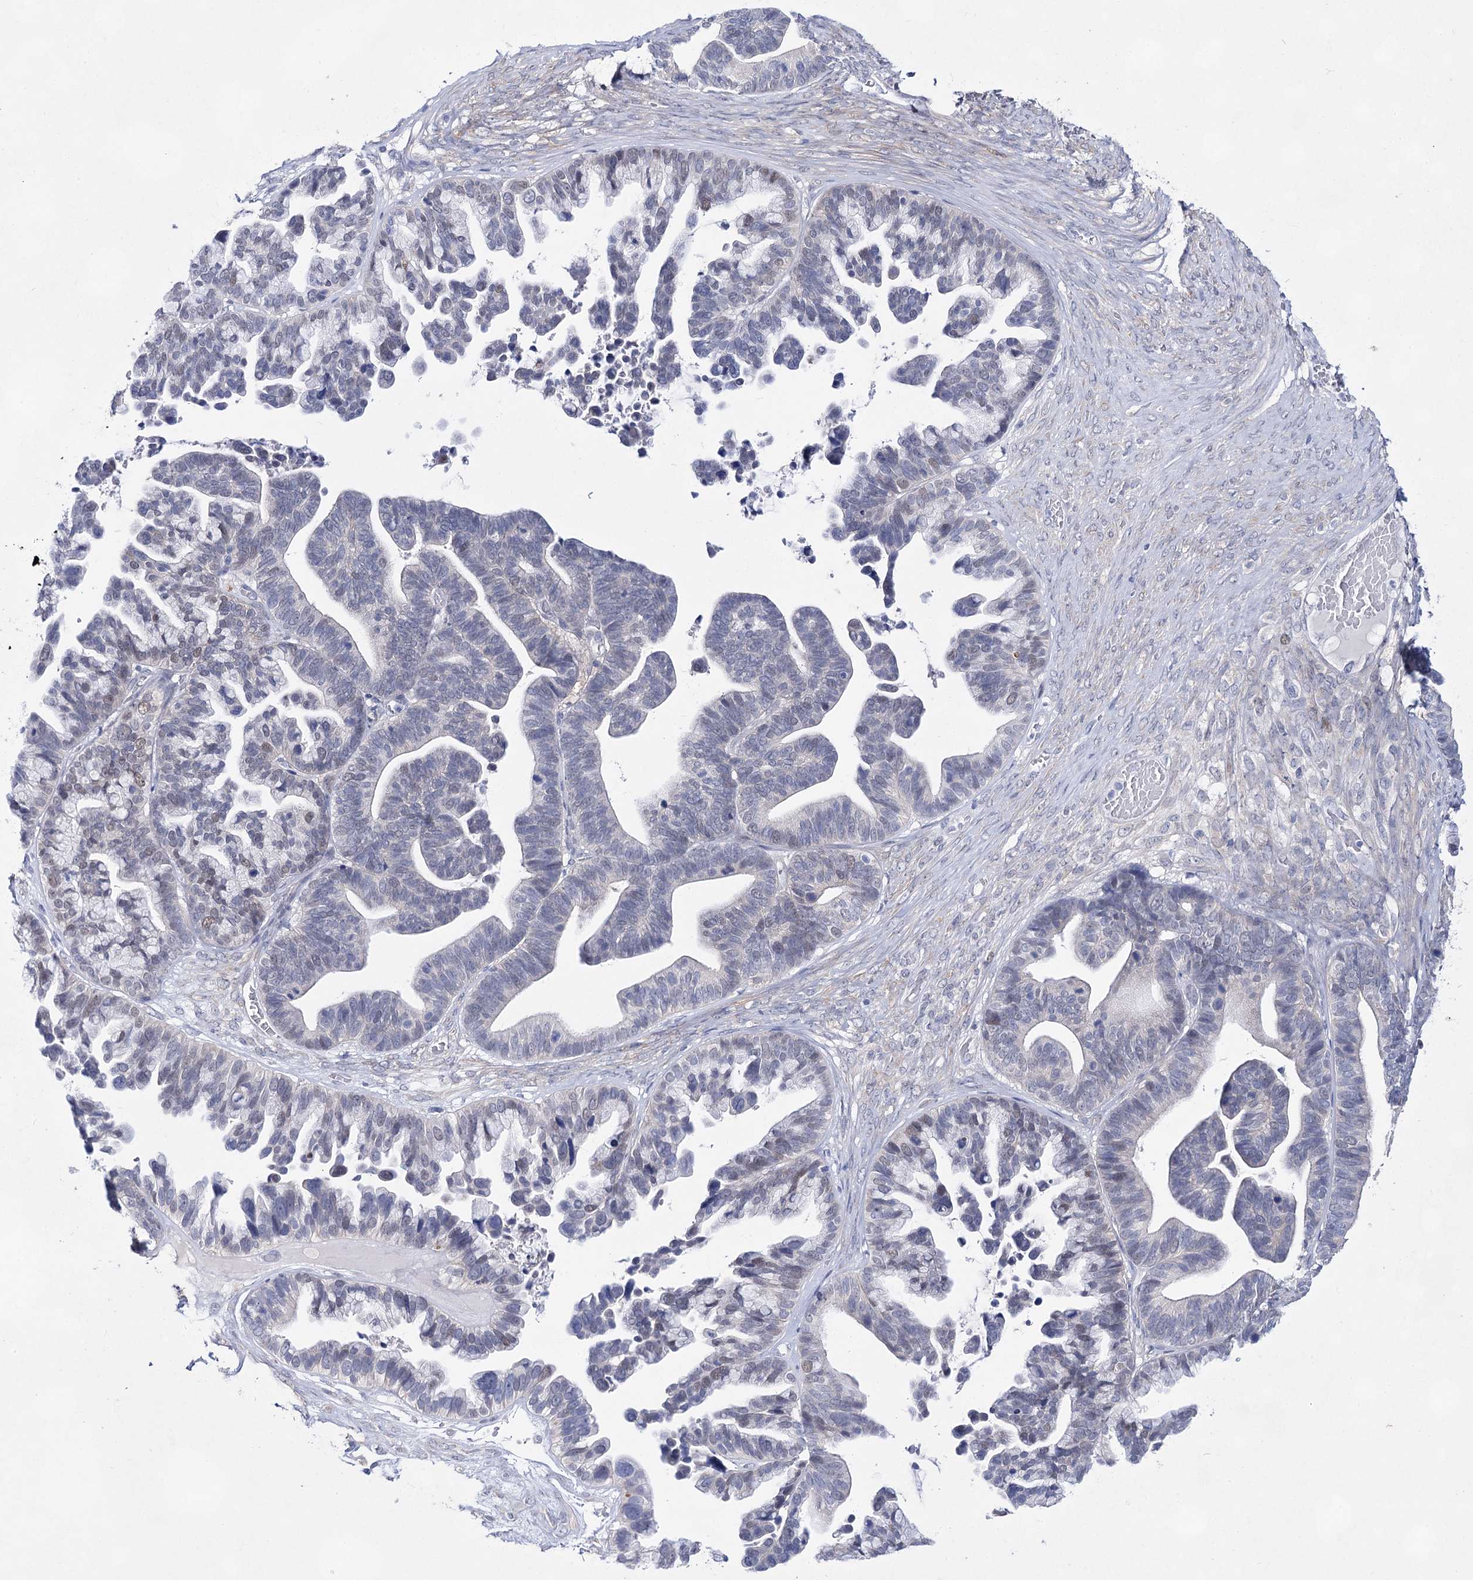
{"staining": {"intensity": "negative", "quantity": "none", "location": "none"}, "tissue": "ovarian cancer", "cell_type": "Tumor cells", "image_type": "cancer", "snomed": [{"axis": "morphology", "description": "Cystadenocarcinoma, serous, NOS"}, {"axis": "topography", "description": "Ovary"}], "caption": "An image of serous cystadenocarcinoma (ovarian) stained for a protein exhibits no brown staining in tumor cells.", "gene": "UGDH", "patient": {"sex": "female", "age": 56}}